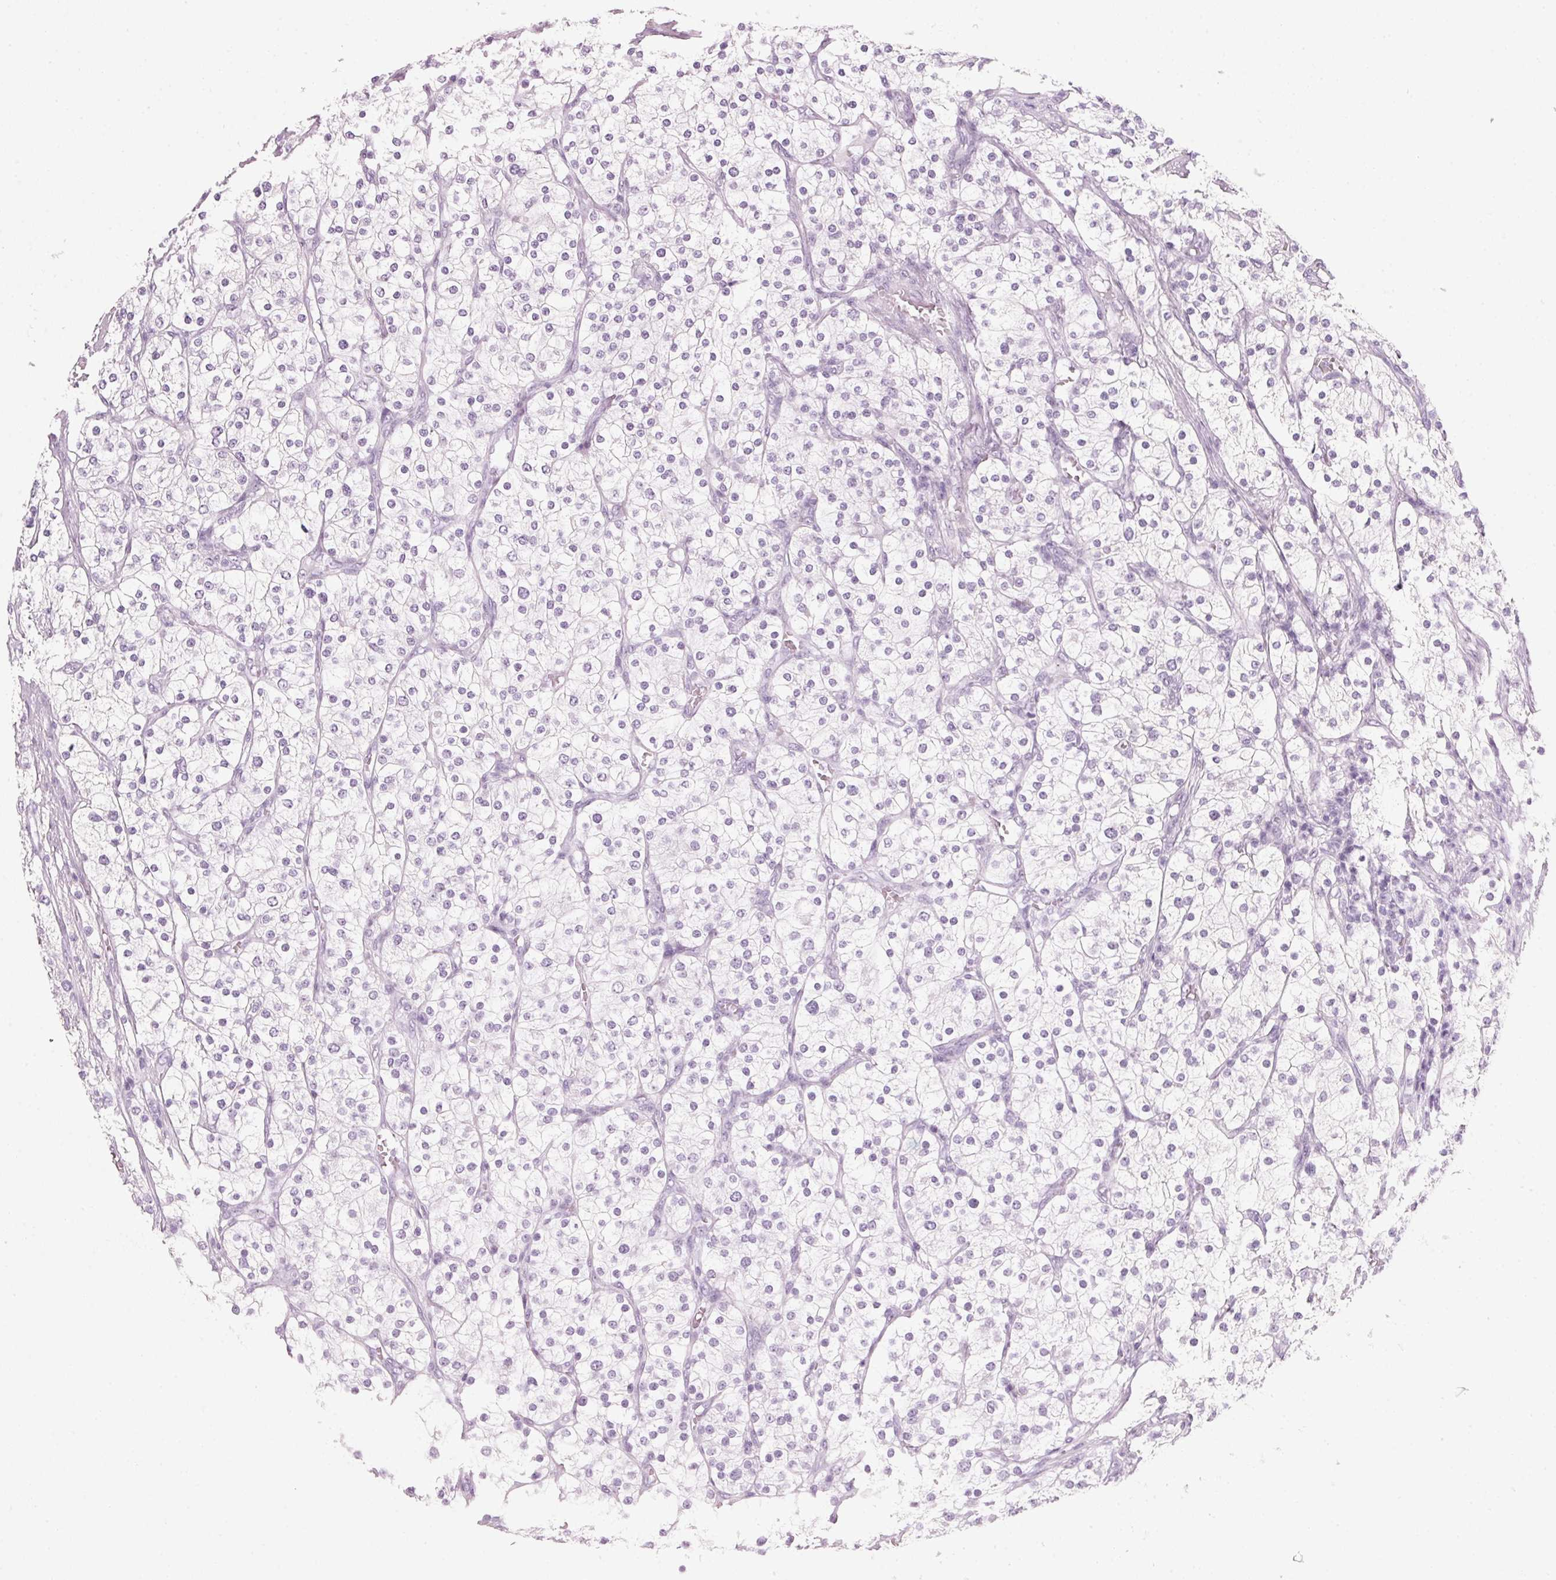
{"staining": {"intensity": "negative", "quantity": "none", "location": "none"}, "tissue": "renal cancer", "cell_type": "Tumor cells", "image_type": "cancer", "snomed": [{"axis": "morphology", "description": "Adenocarcinoma, NOS"}, {"axis": "topography", "description": "Kidney"}], "caption": "Immunohistochemistry (IHC) photomicrograph of neoplastic tissue: renal cancer stained with DAB (3,3'-diaminobenzidine) demonstrates no significant protein staining in tumor cells.", "gene": "DNTTIP2", "patient": {"sex": "male", "age": 80}}